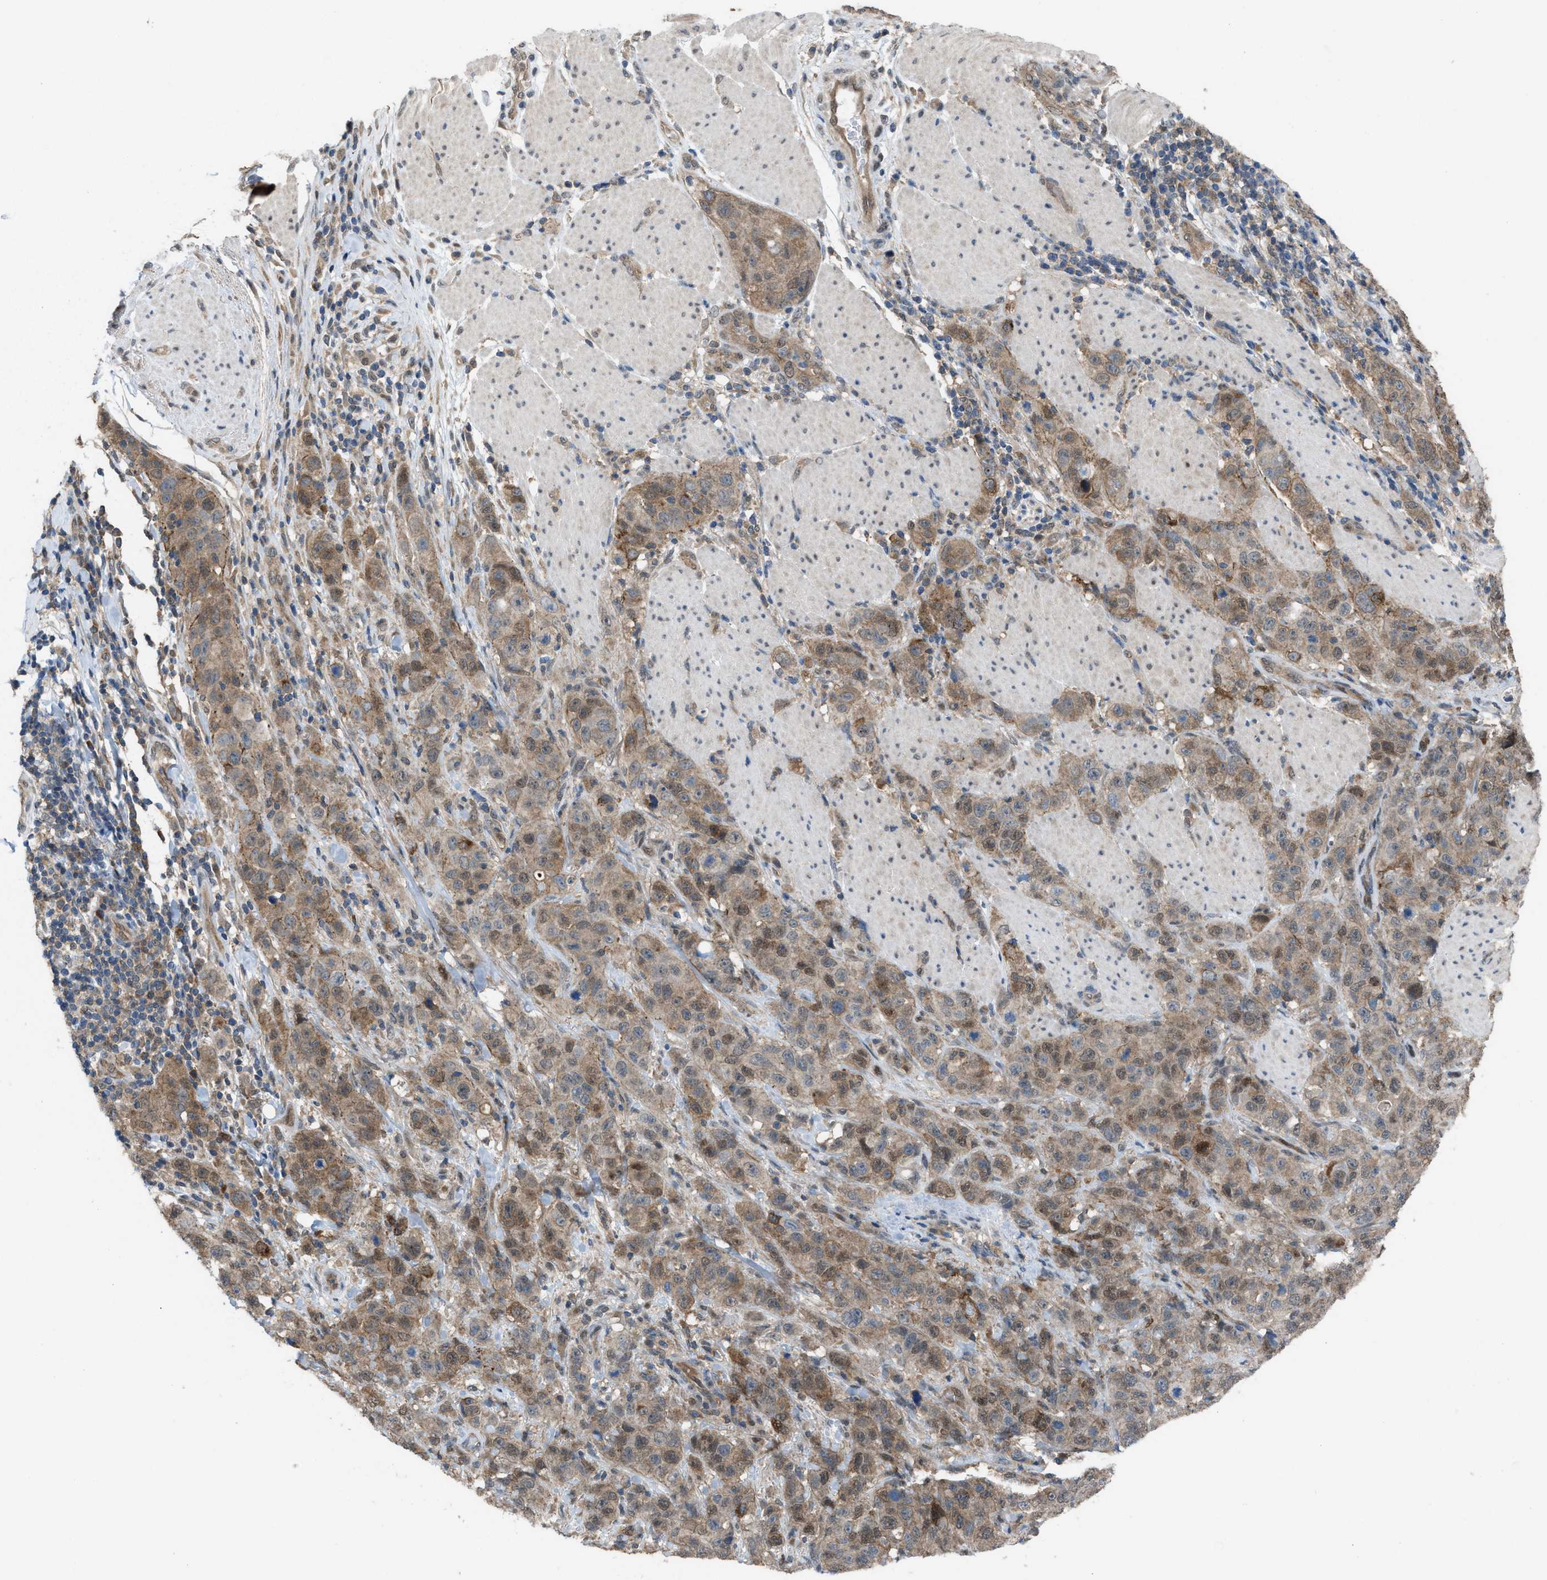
{"staining": {"intensity": "moderate", "quantity": ">75%", "location": "cytoplasmic/membranous,nuclear"}, "tissue": "stomach cancer", "cell_type": "Tumor cells", "image_type": "cancer", "snomed": [{"axis": "morphology", "description": "Adenocarcinoma, NOS"}, {"axis": "topography", "description": "Stomach"}], "caption": "Protein expression analysis of stomach adenocarcinoma reveals moderate cytoplasmic/membranous and nuclear positivity in approximately >75% of tumor cells.", "gene": "PLAA", "patient": {"sex": "male", "age": 48}}